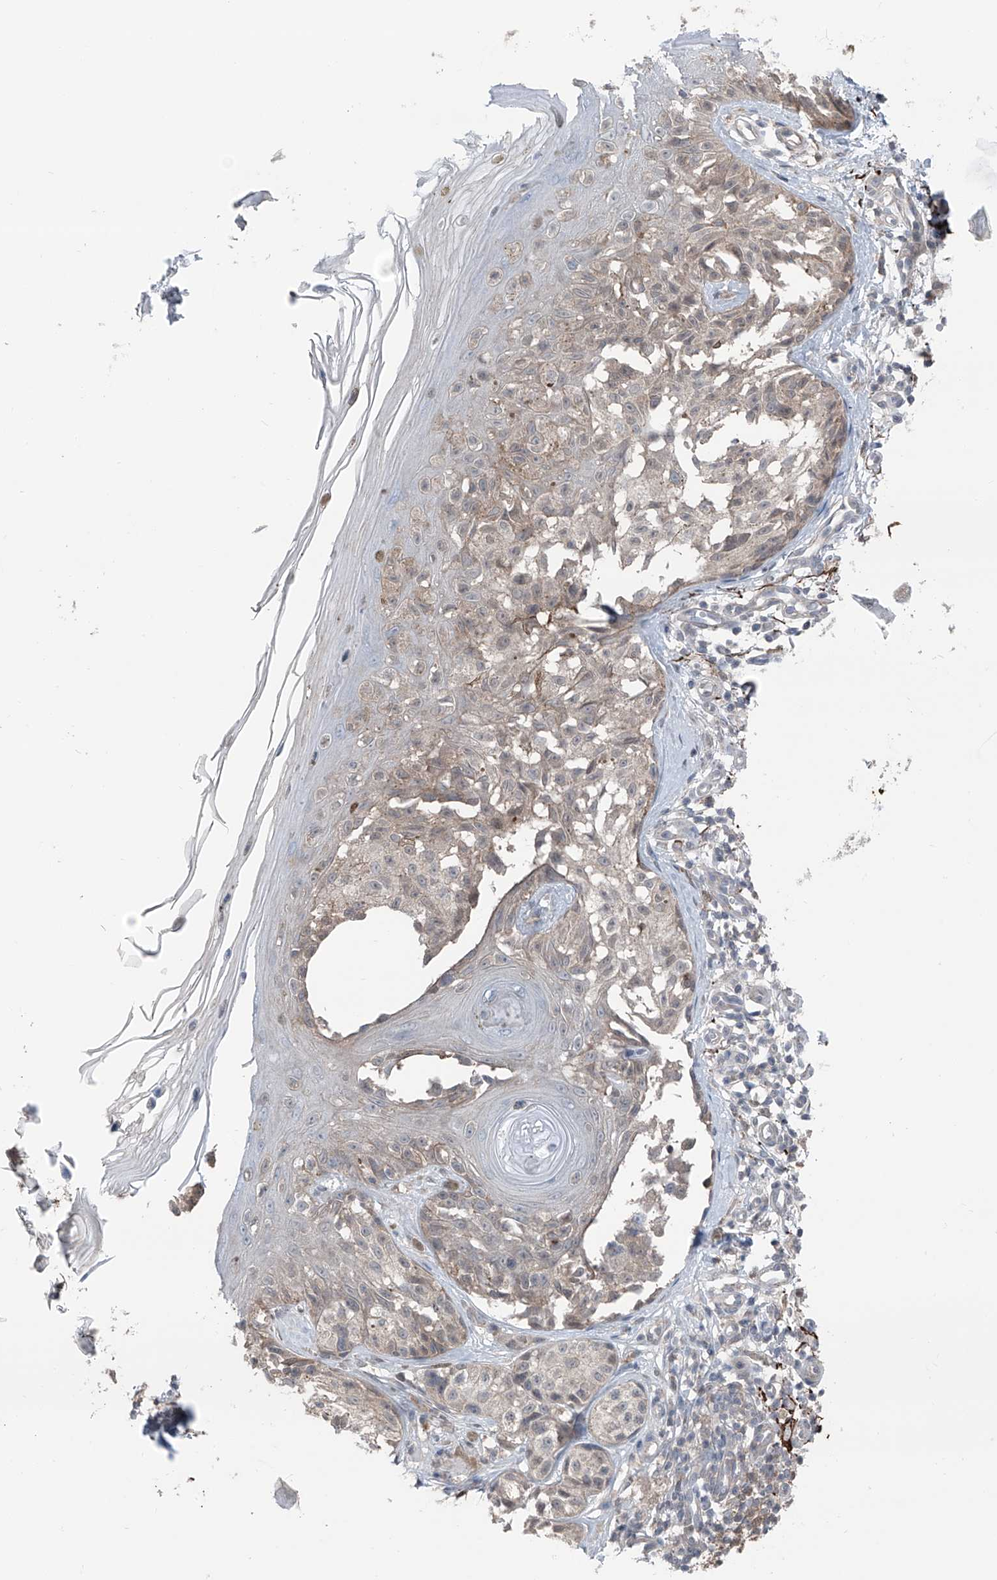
{"staining": {"intensity": "negative", "quantity": "none", "location": "none"}, "tissue": "melanoma", "cell_type": "Tumor cells", "image_type": "cancer", "snomed": [{"axis": "morphology", "description": "Malignant melanoma, NOS"}, {"axis": "topography", "description": "Skin"}], "caption": "Malignant melanoma stained for a protein using immunohistochemistry reveals no staining tumor cells.", "gene": "HSPB11", "patient": {"sex": "female", "age": 50}}